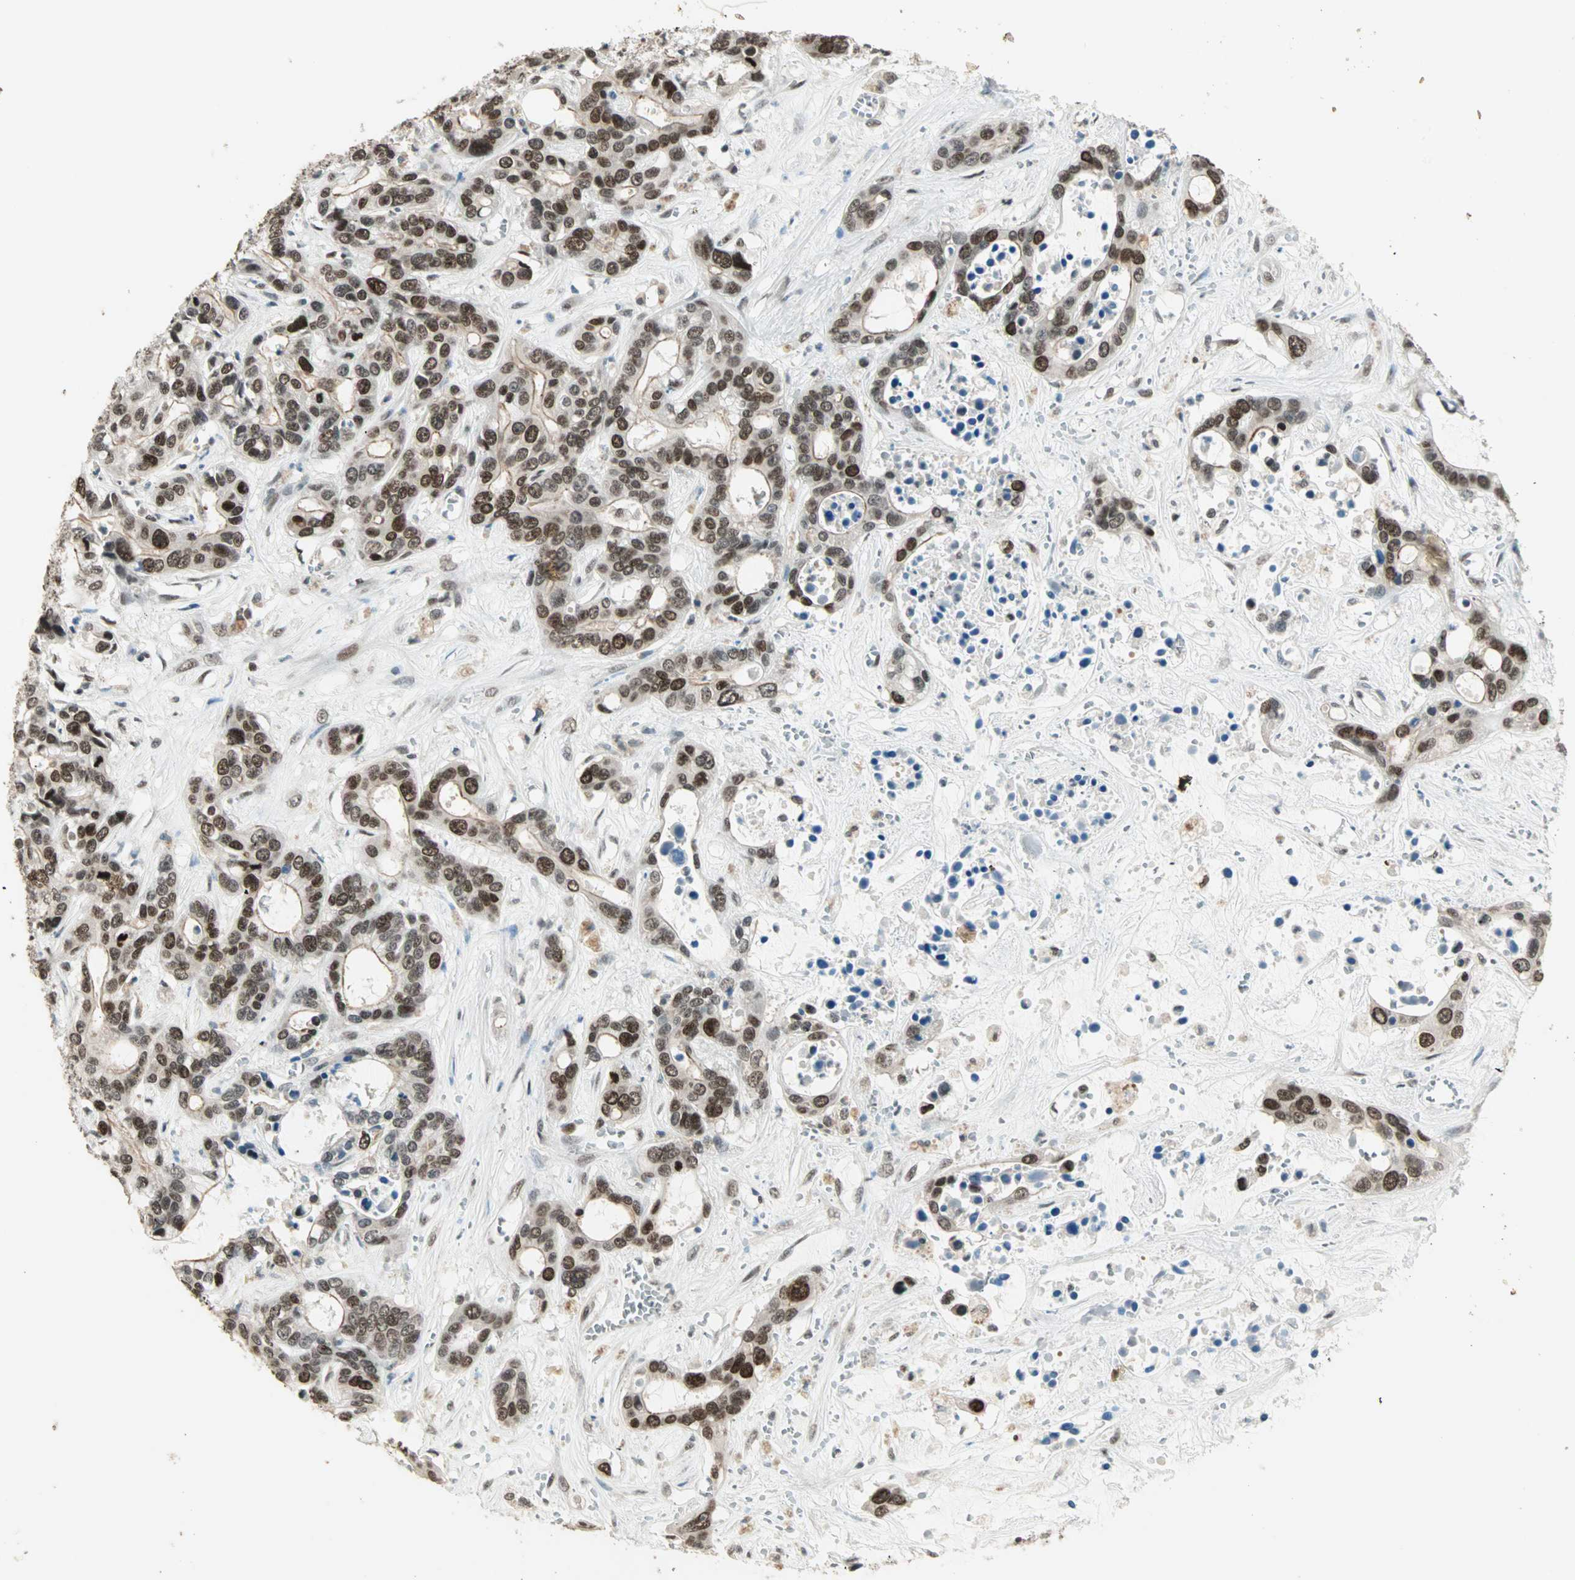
{"staining": {"intensity": "strong", "quantity": ">75%", "location": "nuclear"}, "tissue": "liver cancer", "cell_type": "Tumor cells", "image_type": "cancer", "snomed": [{"axis": "morphology", "description": "Cholangiocarcinoma"}, {"axis": "topography", "description": "Liver"}], "caption": "Liver cancer (cholangiocarcinoma) stained with IHC reveals strong nuclear staining in approximately >75% of tumor cells.", "gene": "MDC1", "patient": {"sex": "female", "age": 65}}